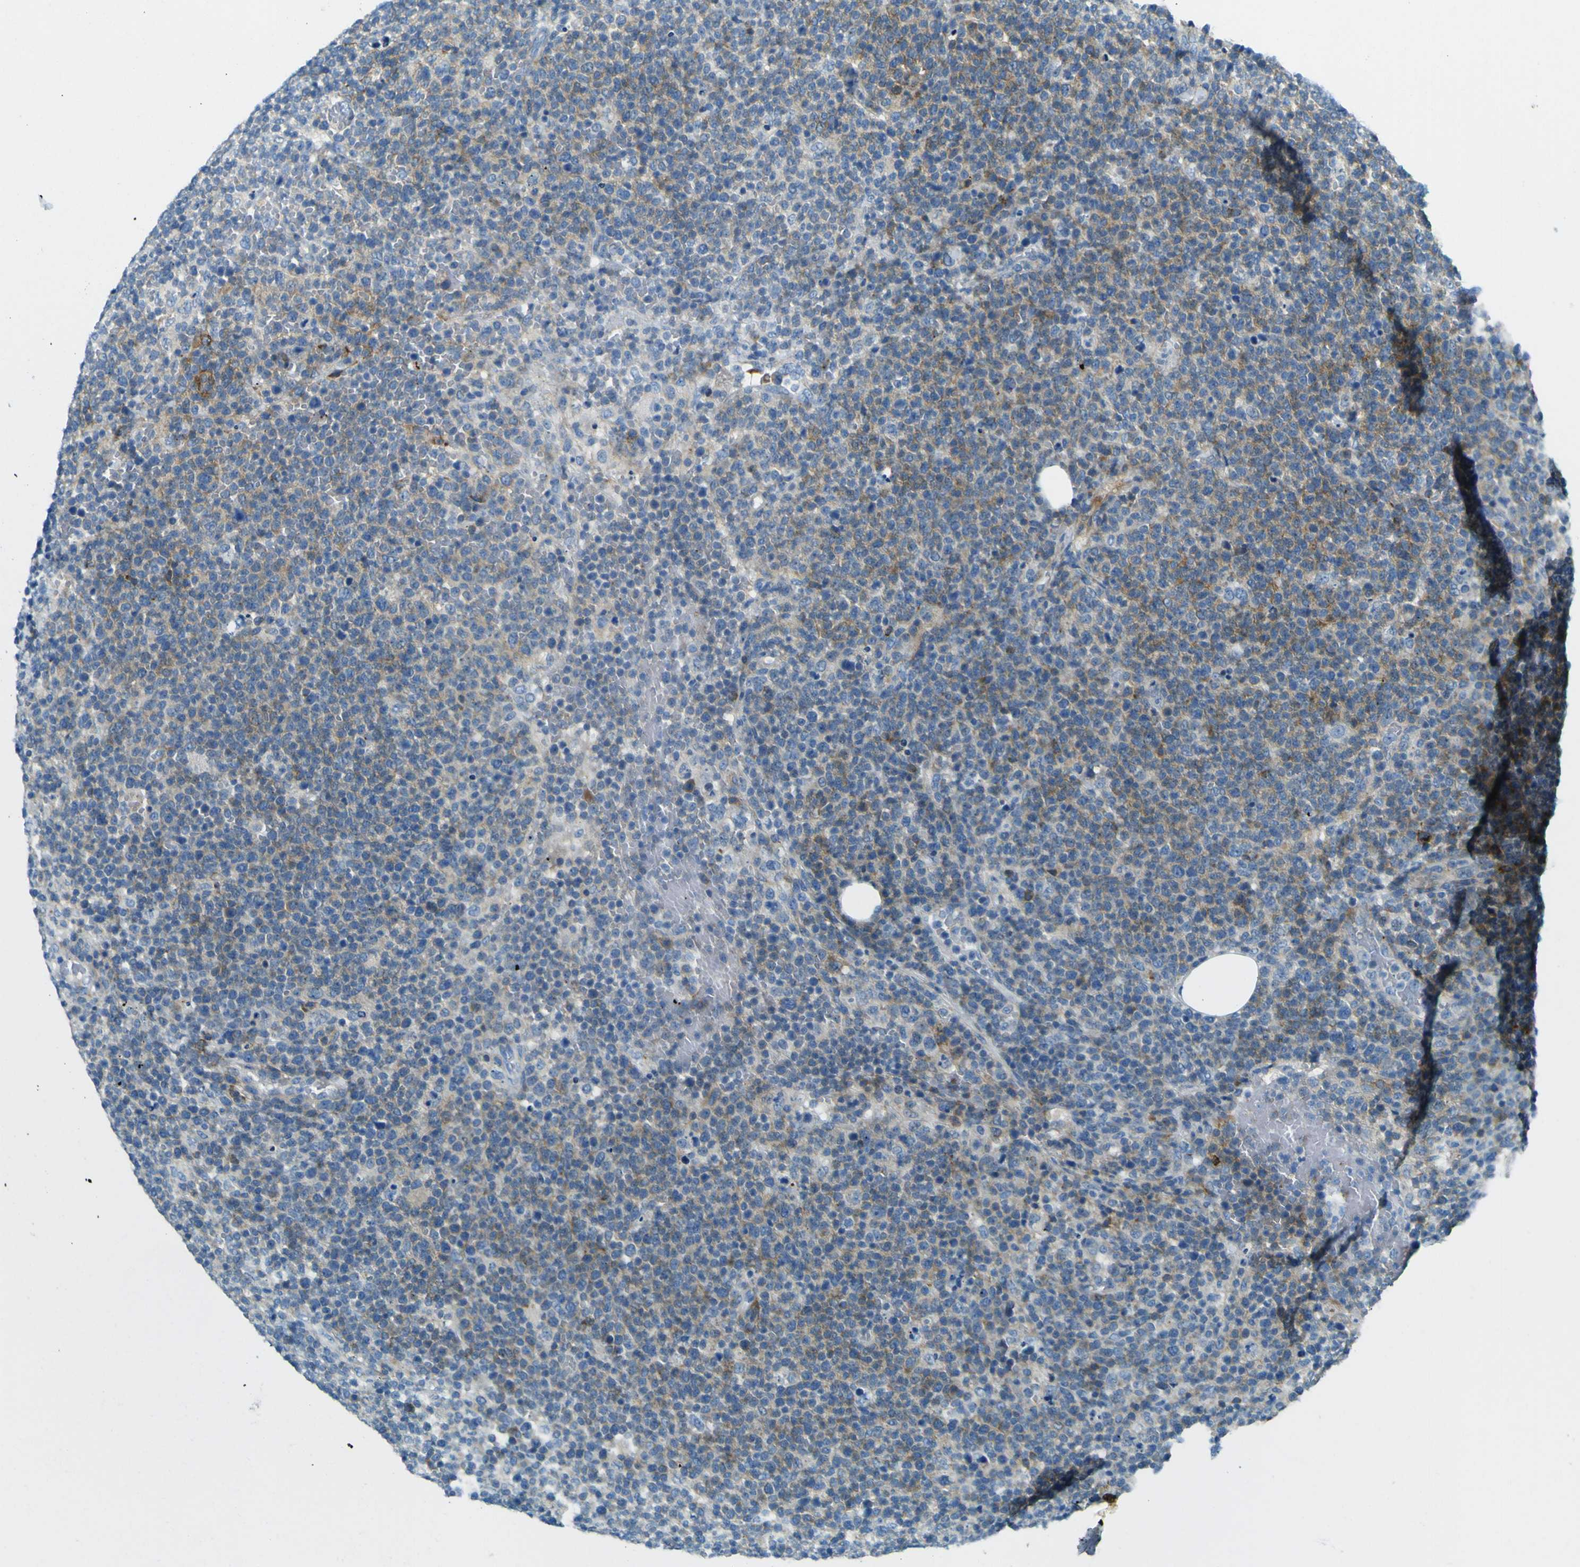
{"staining": {"intensity": "moderate", "quantity": "25%-75%", "location": "cytoplasmic/membranous"}, "tissue": "lymphoma", "cell_type": "Tumor cells", "image_type": "cancer", "snomed": [{"axis": "morphology", "description": "Malignant lymphoma, non-Hodgkin's type, High grade"}, {"axis": "topography", "description": "Lymph node"}], "caption": "Moderate cytoplasmic/membranous positivity is appreciated in about 25%-75% of tumor cells in lymphoma. (DAB (3,3'-diaminobenzidine) IHC with brightfield microscopy, high magnification).", "gene": "SORCS1", "patient": {"sex": "male", "age": 61}}